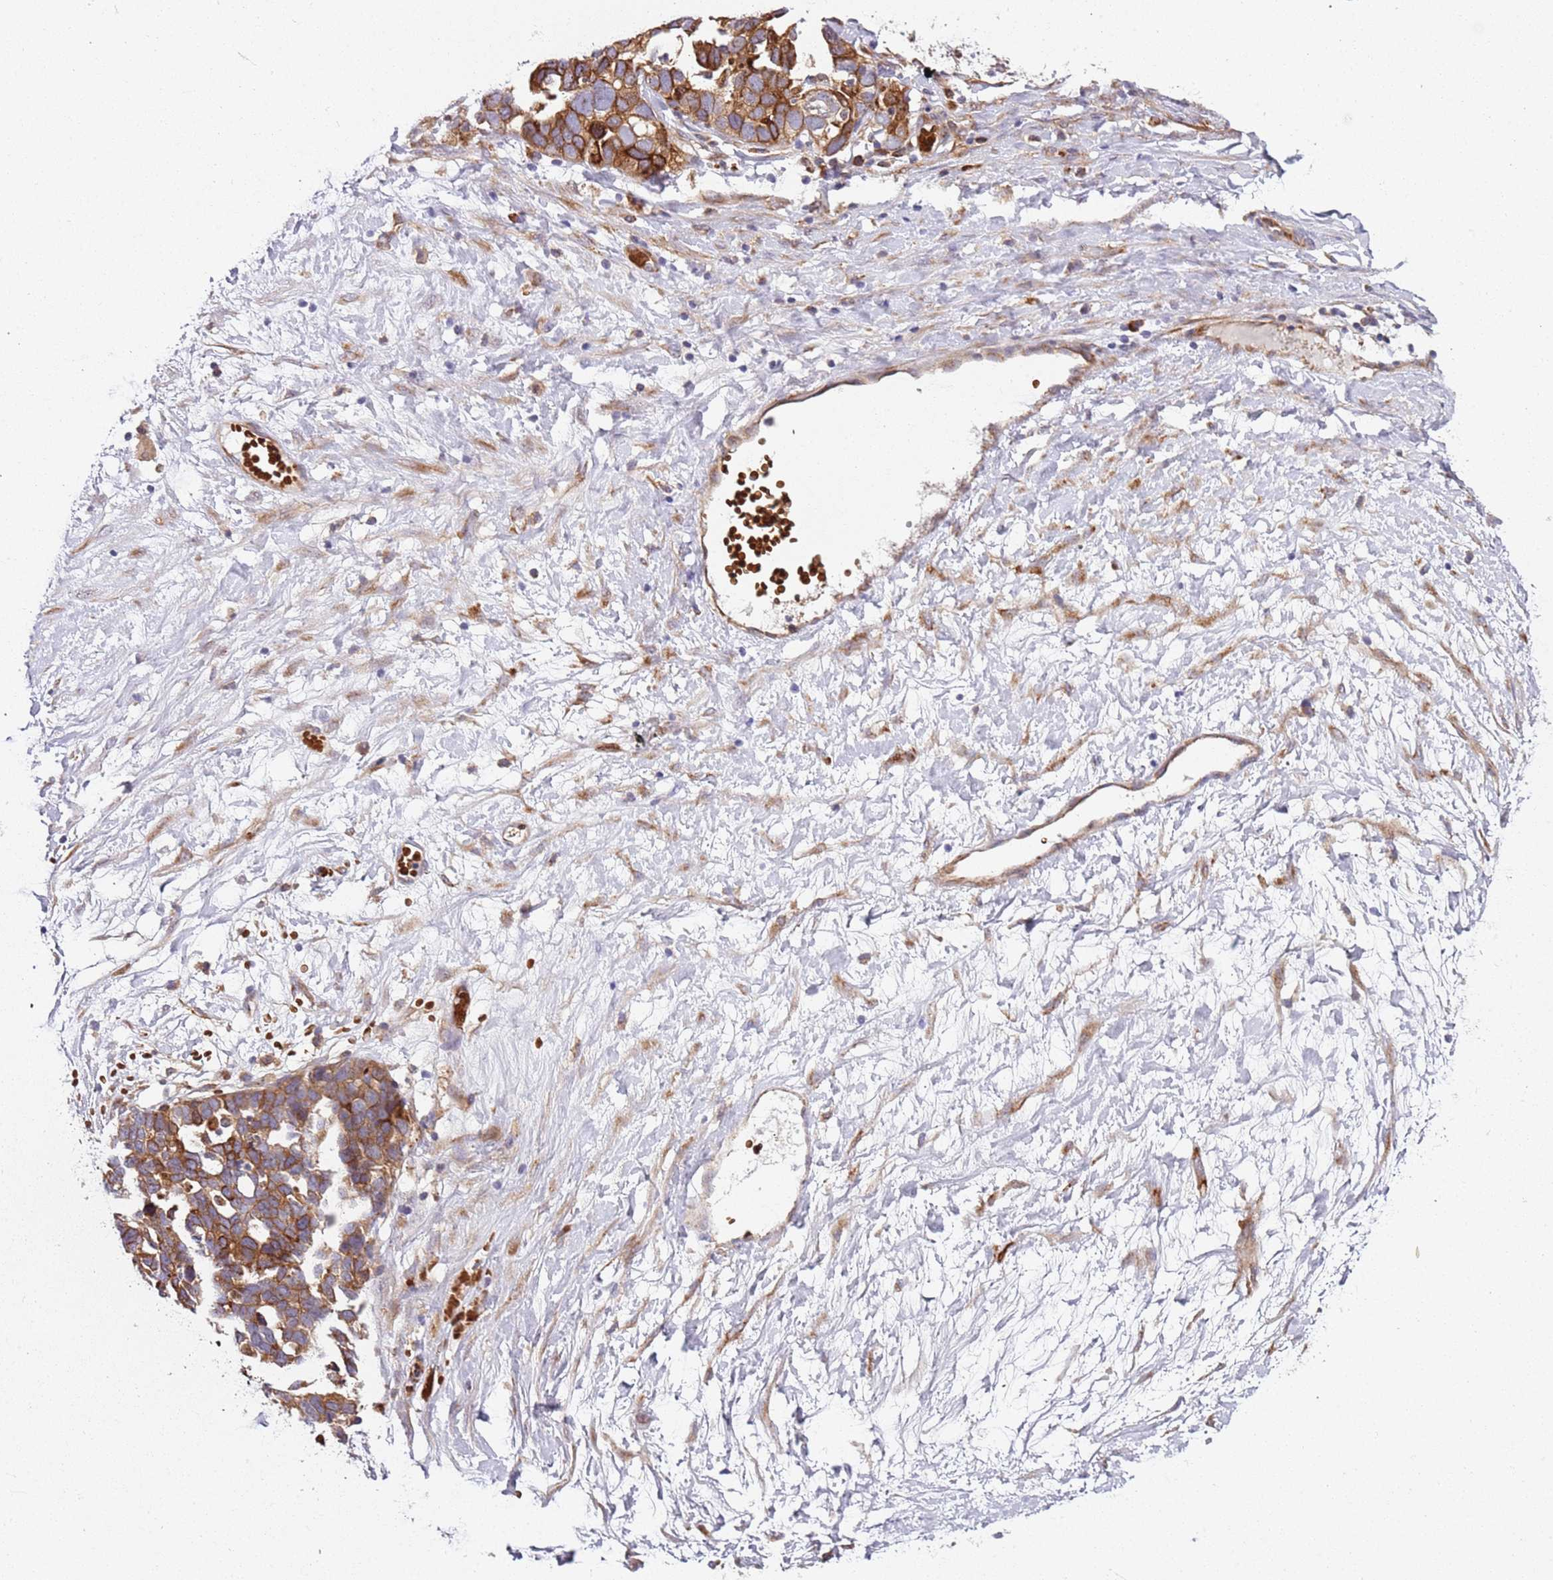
{"staining": {"intensity": "strong", "quantity": ">75%", "location": "cytoplasmic/membranous"}, "tissue": "ovarian cancer", "cell_type": "Tumor cells", "image_type": "cancer", "snomed": [{"axis": "morphology", "description": "Cystadenocarcinoma, serous, NOS"}, {"axis": "topography", "description": "Ovary"}], "caption": "Immunohistochemical staining of serous cystadenocarcinoma (ovarian) exhibits strong cytoplasmic/membranous protein staining in approximately >75% of tumor cells.", "gene": "VWCE", "patient": {"sex": "female", "age": 54}}